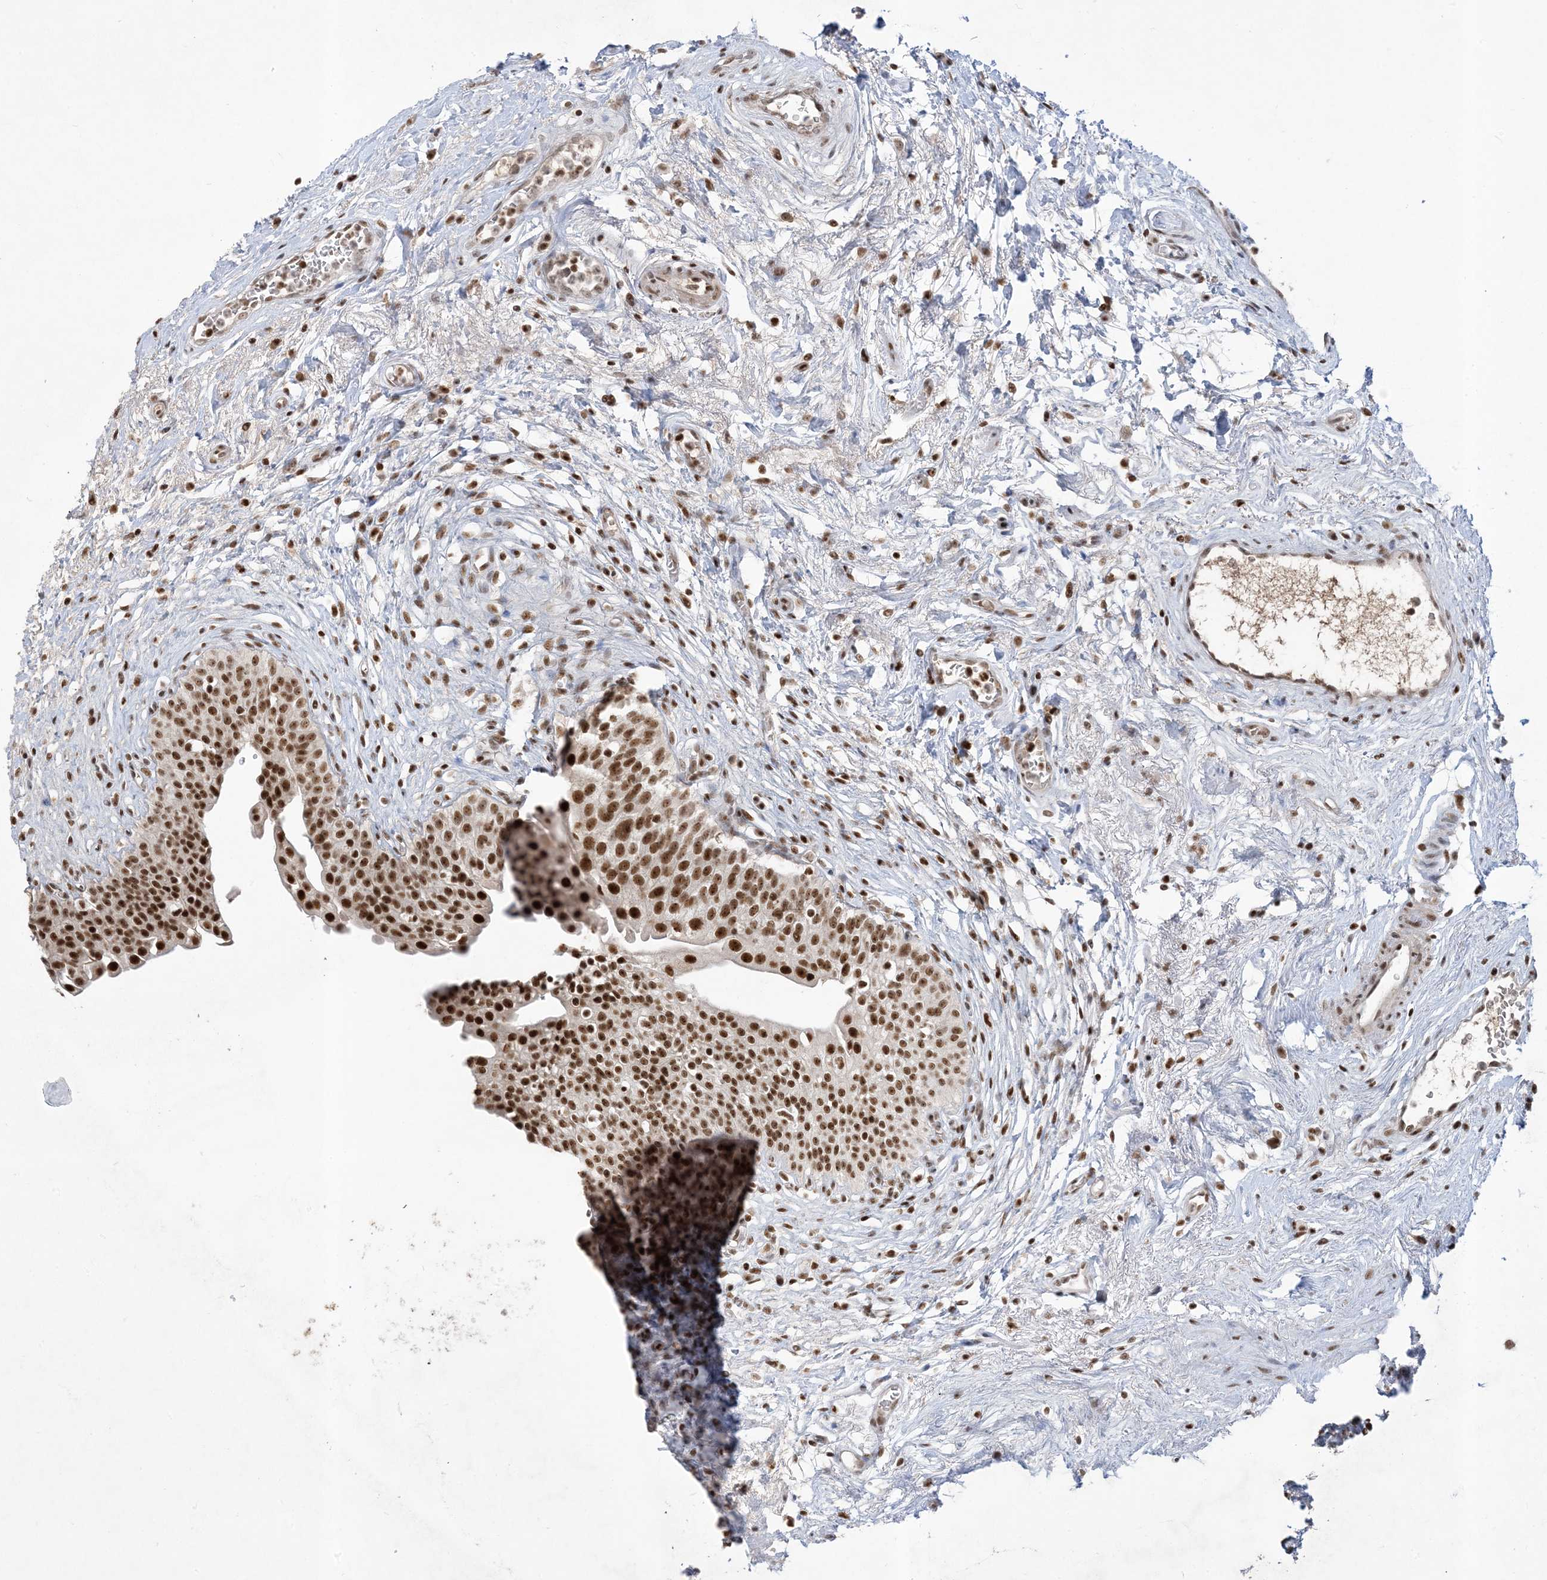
{"staining": {"intensity": "strong", "quantity": ">75%", "location": "nuclear"}, "tissue": "urinary bladder", "cell_type": "Urothelial cells", "image_type": "normal", "snomed": [{"axis": "morphology", "description": "Normal tissue, NOS"}, {"axis": "topography", "description": "Urinary bladder"}], "caption": "The photomicrograph exhibits immunohistochemical staining of unremarkable urinary bladder. There is strong nuclear expression is seen in approximately >75% of urothelial cells. (brown staining indicates protein expression, while blue staining denotes nuclei).", "gene": "PPIL2", "patient": {"sex": "male", "age": 83}}